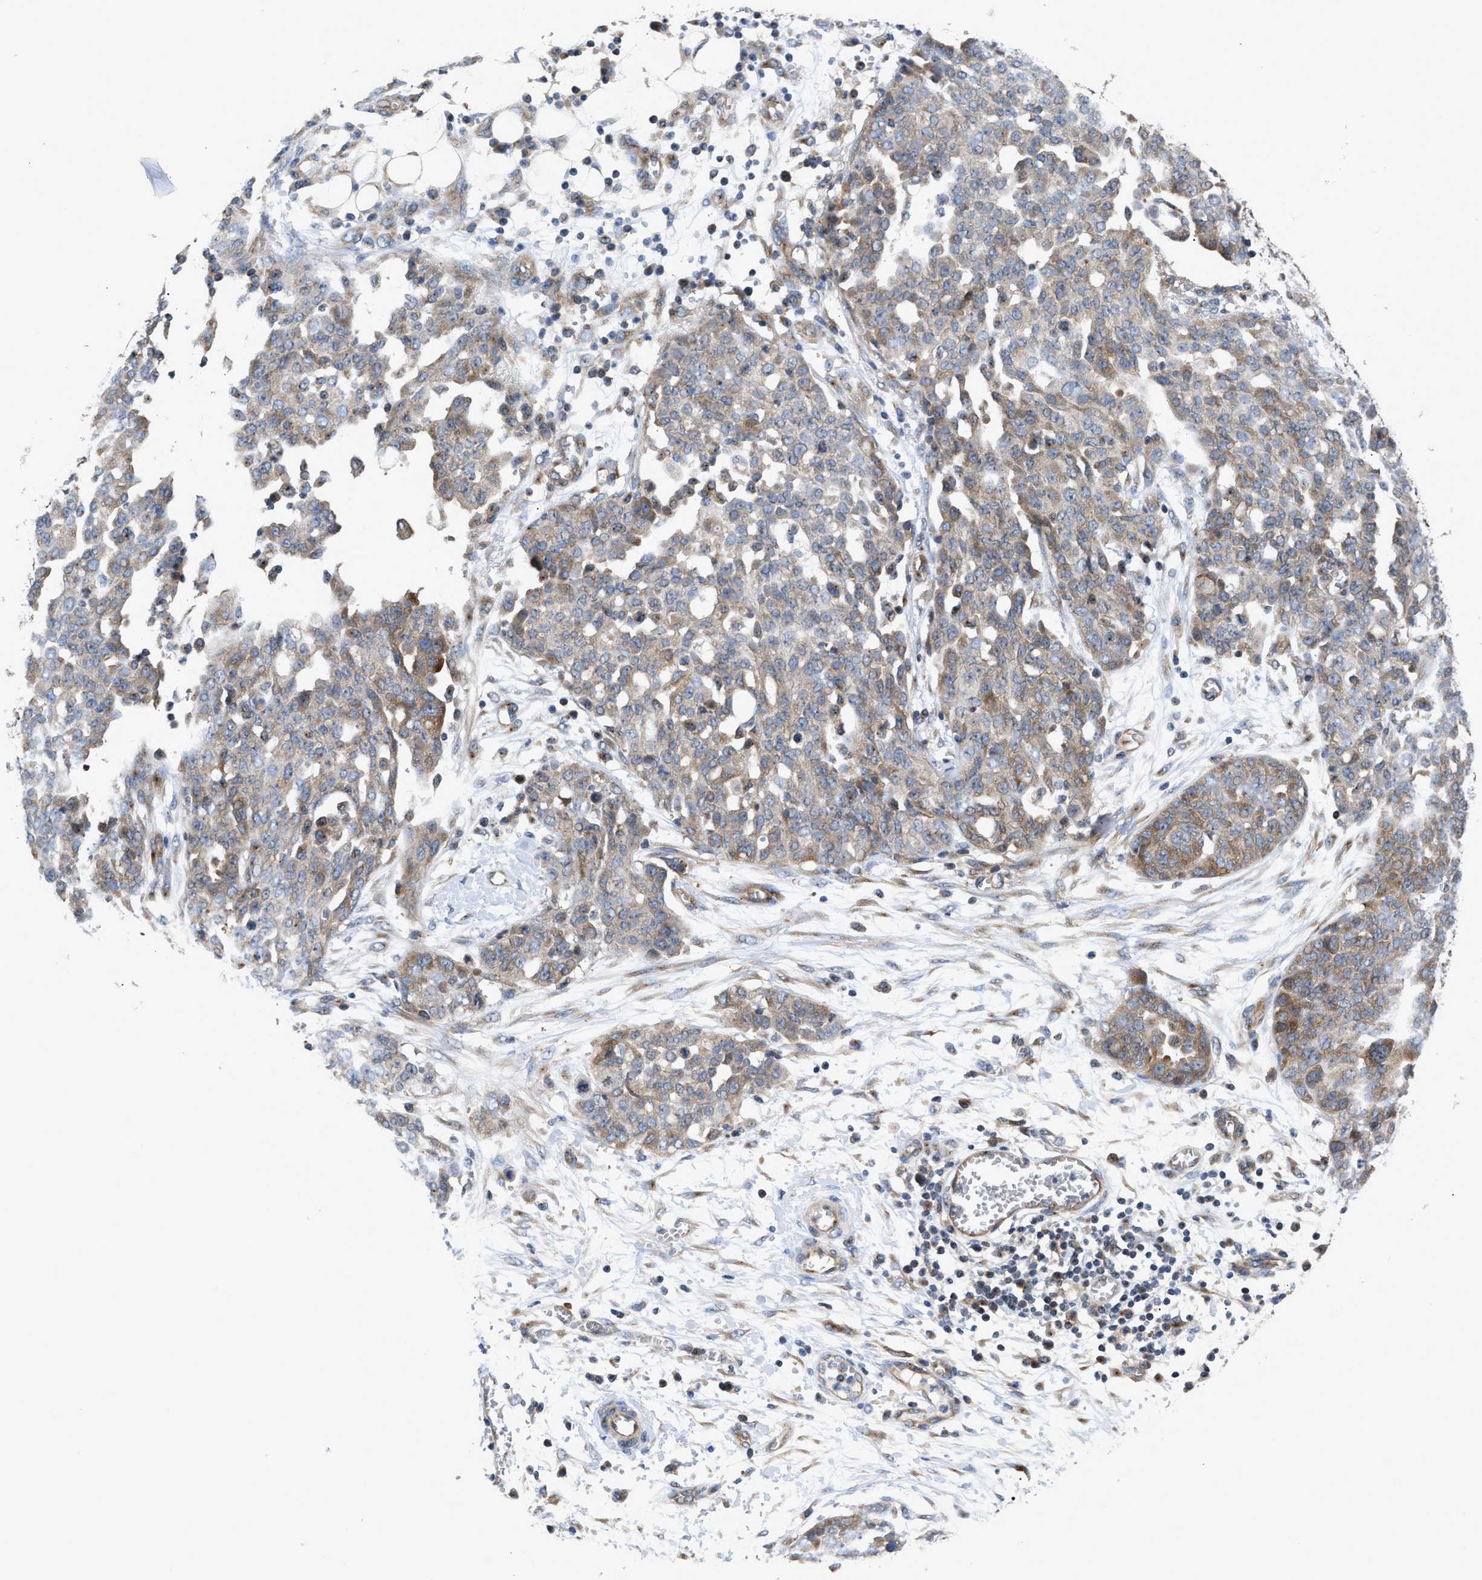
{"staining": {"intensity": "moderate", "quantity": ">75%", "location": "cytoplasmic/membranous"}, "tissue": "ovarian cancer", "cell_type": "Tumor cells", "image_type": "cancer", "snomed": [{"axis": "morphology", "description": "Cystadenocarcinoma, serous, NOS"}, {"axis": "topography", "description": "Soft tissue"}, {"axis": "topography", "description": "Ovary"}], "caption": "Immunohistochemistry (IHC) of ovarian cancer displays medium levels of moderate cytoplasmic/membranous staining in about >75% of tumor cells.", "gene": "LAPTM4B", "patient": {"sex": "female", "age": 57}}